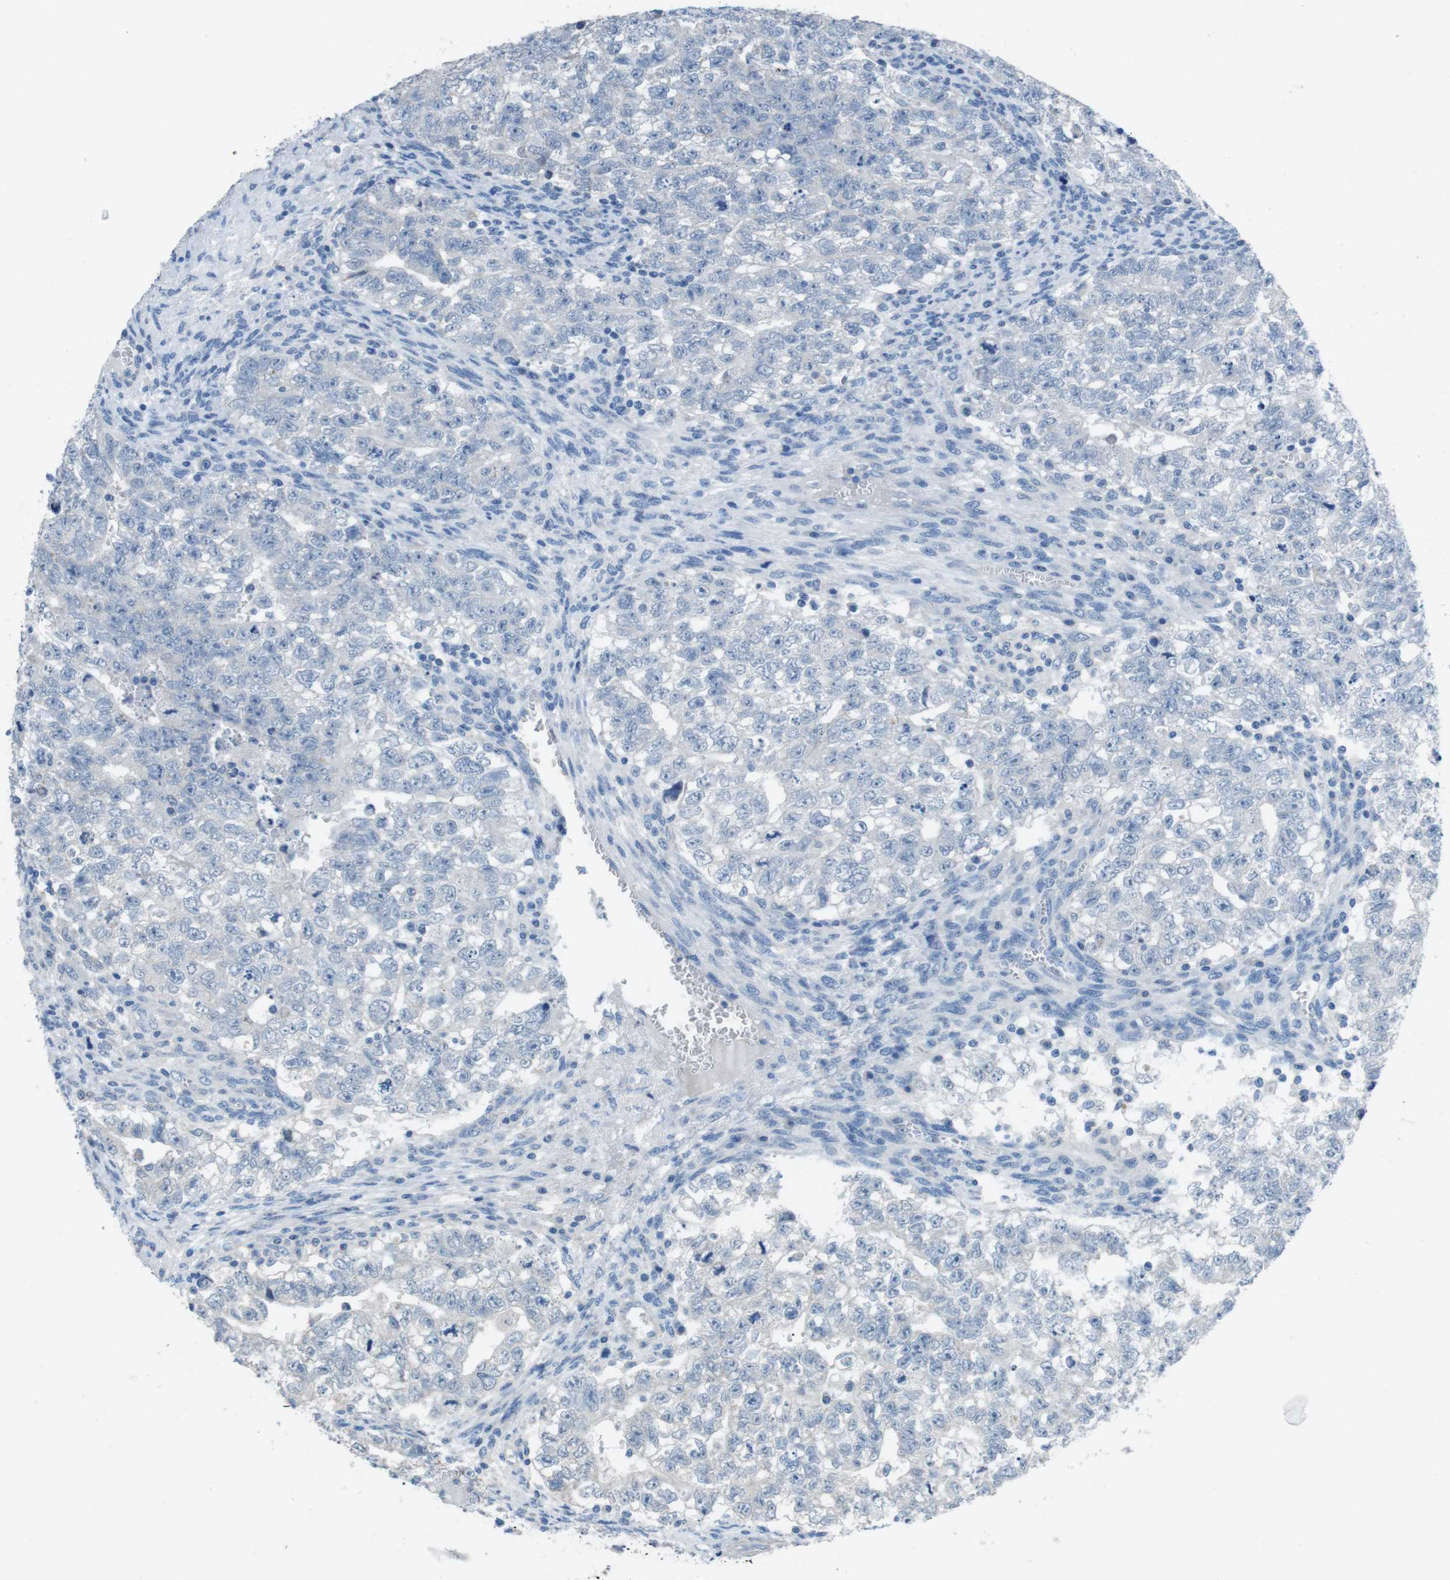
{"staining": {"intensity": "negative", "quantity": "none", "location": "none"}, "tissue": "testis cancer", "cell_type": "Tumor cells", "image_type": "cancer", "snomed": [{"axis": "morphology", "description": "Seminoma, NOS"}, {"axis": "morphology", "description": "Carcinoma, Embryonal, NOS"}, {"axis": "topography", "description": "Testis"}], "caption": "The immunohistochemistry image has no significant expression in tumor cells of embryonal carcinoma (testis) tissue.", "gene": "CYP2C8", "patient": {"sex": "male", "age": 38}}